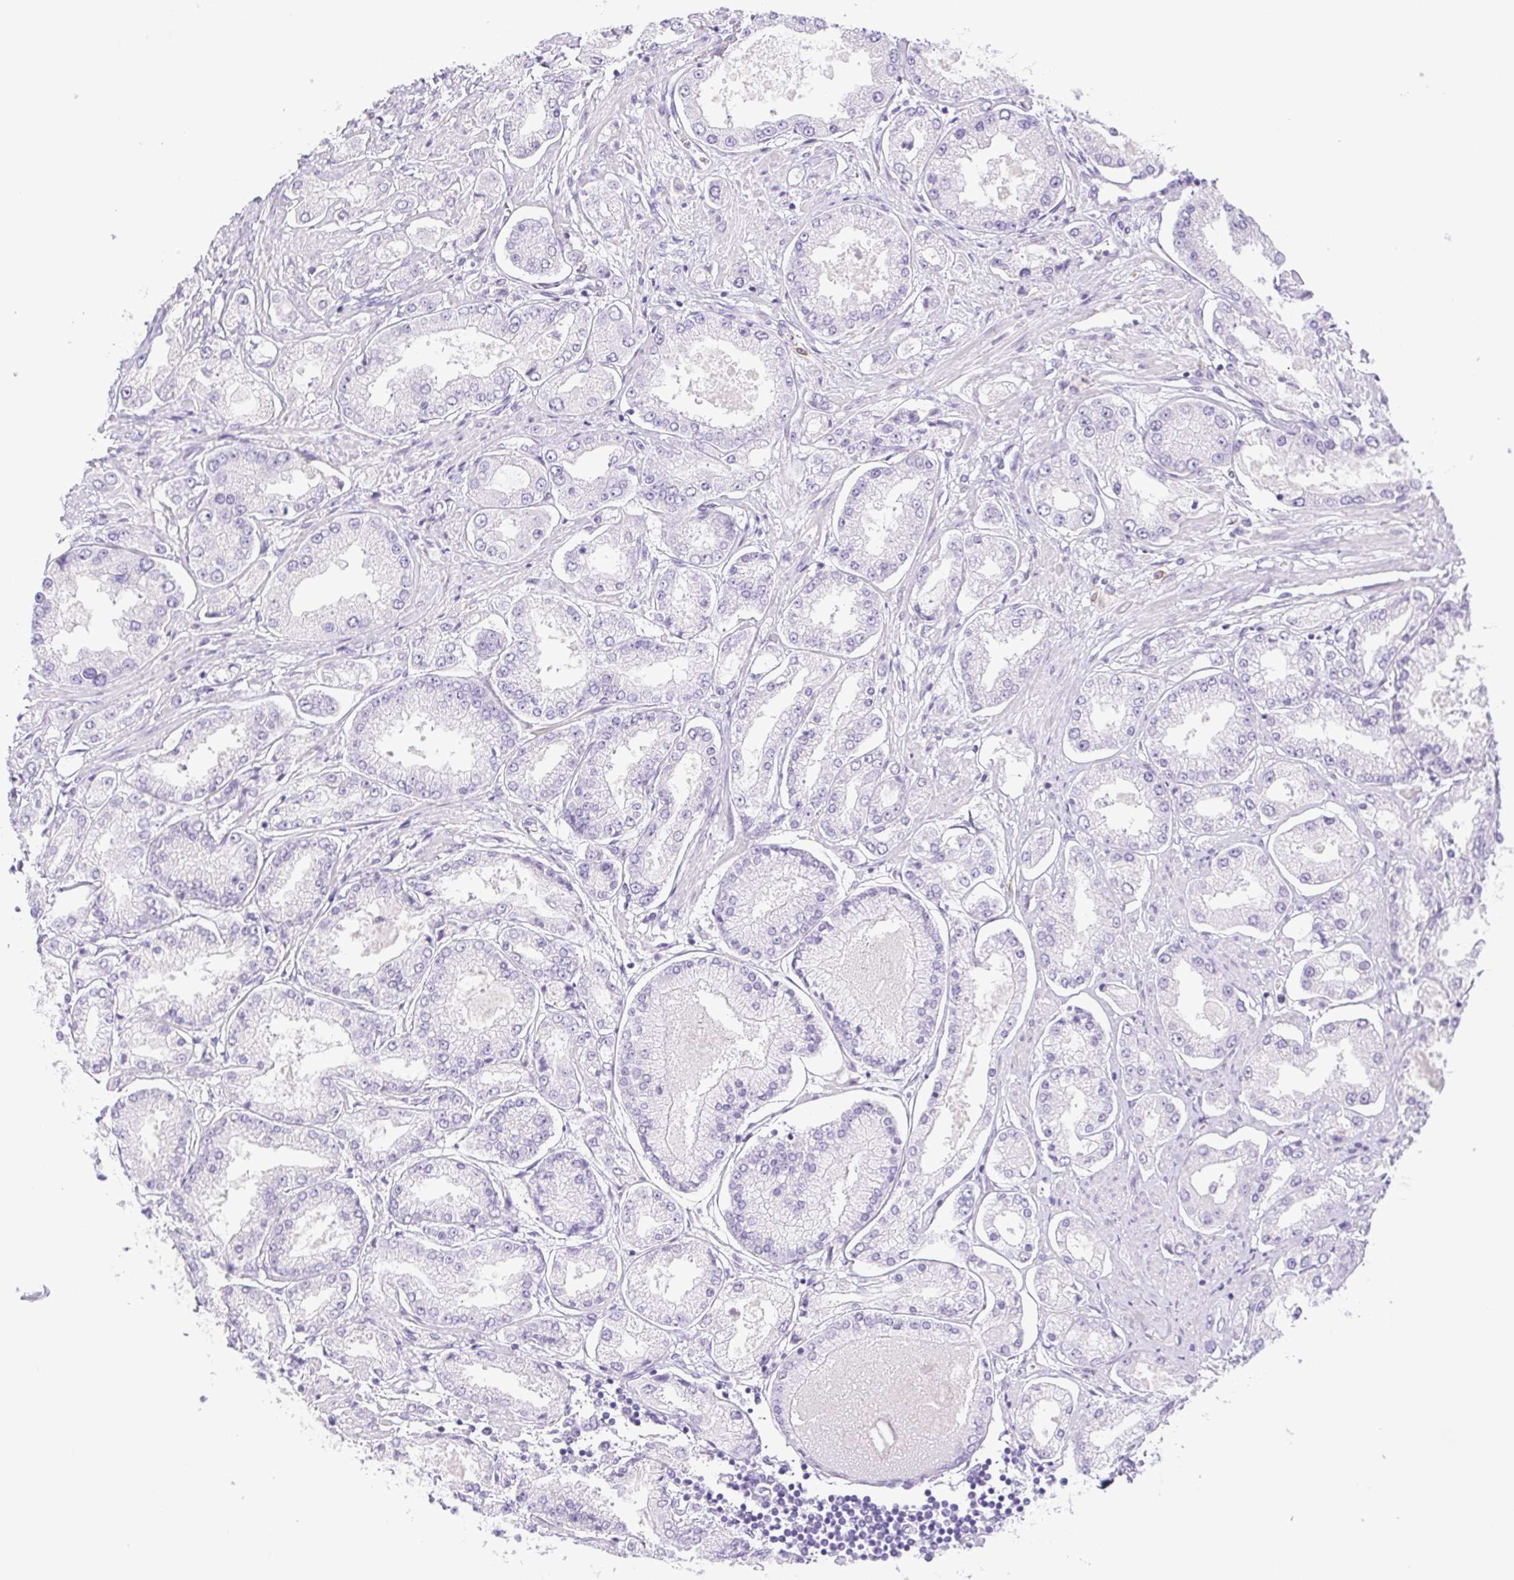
{"staining": {"intensity": "negative", "quantity": "none", "location": "none"}, "tissue": "prostate cancer", "cell_type": "Tumor cells", "image_type": "cancer", "snomed": [{"axis": "morphology", "description": "Adenocarcinoma, High grade"}, {"axis": "topography", "description": "Prostate"}], "caption": "Immunohistochemistry of human adenocarcinoma (high-grade) (prostate) exhibits no expression in tumor cells.", "gene": "PAPPA2", "patient": {"sex": "male", "age": 69}}